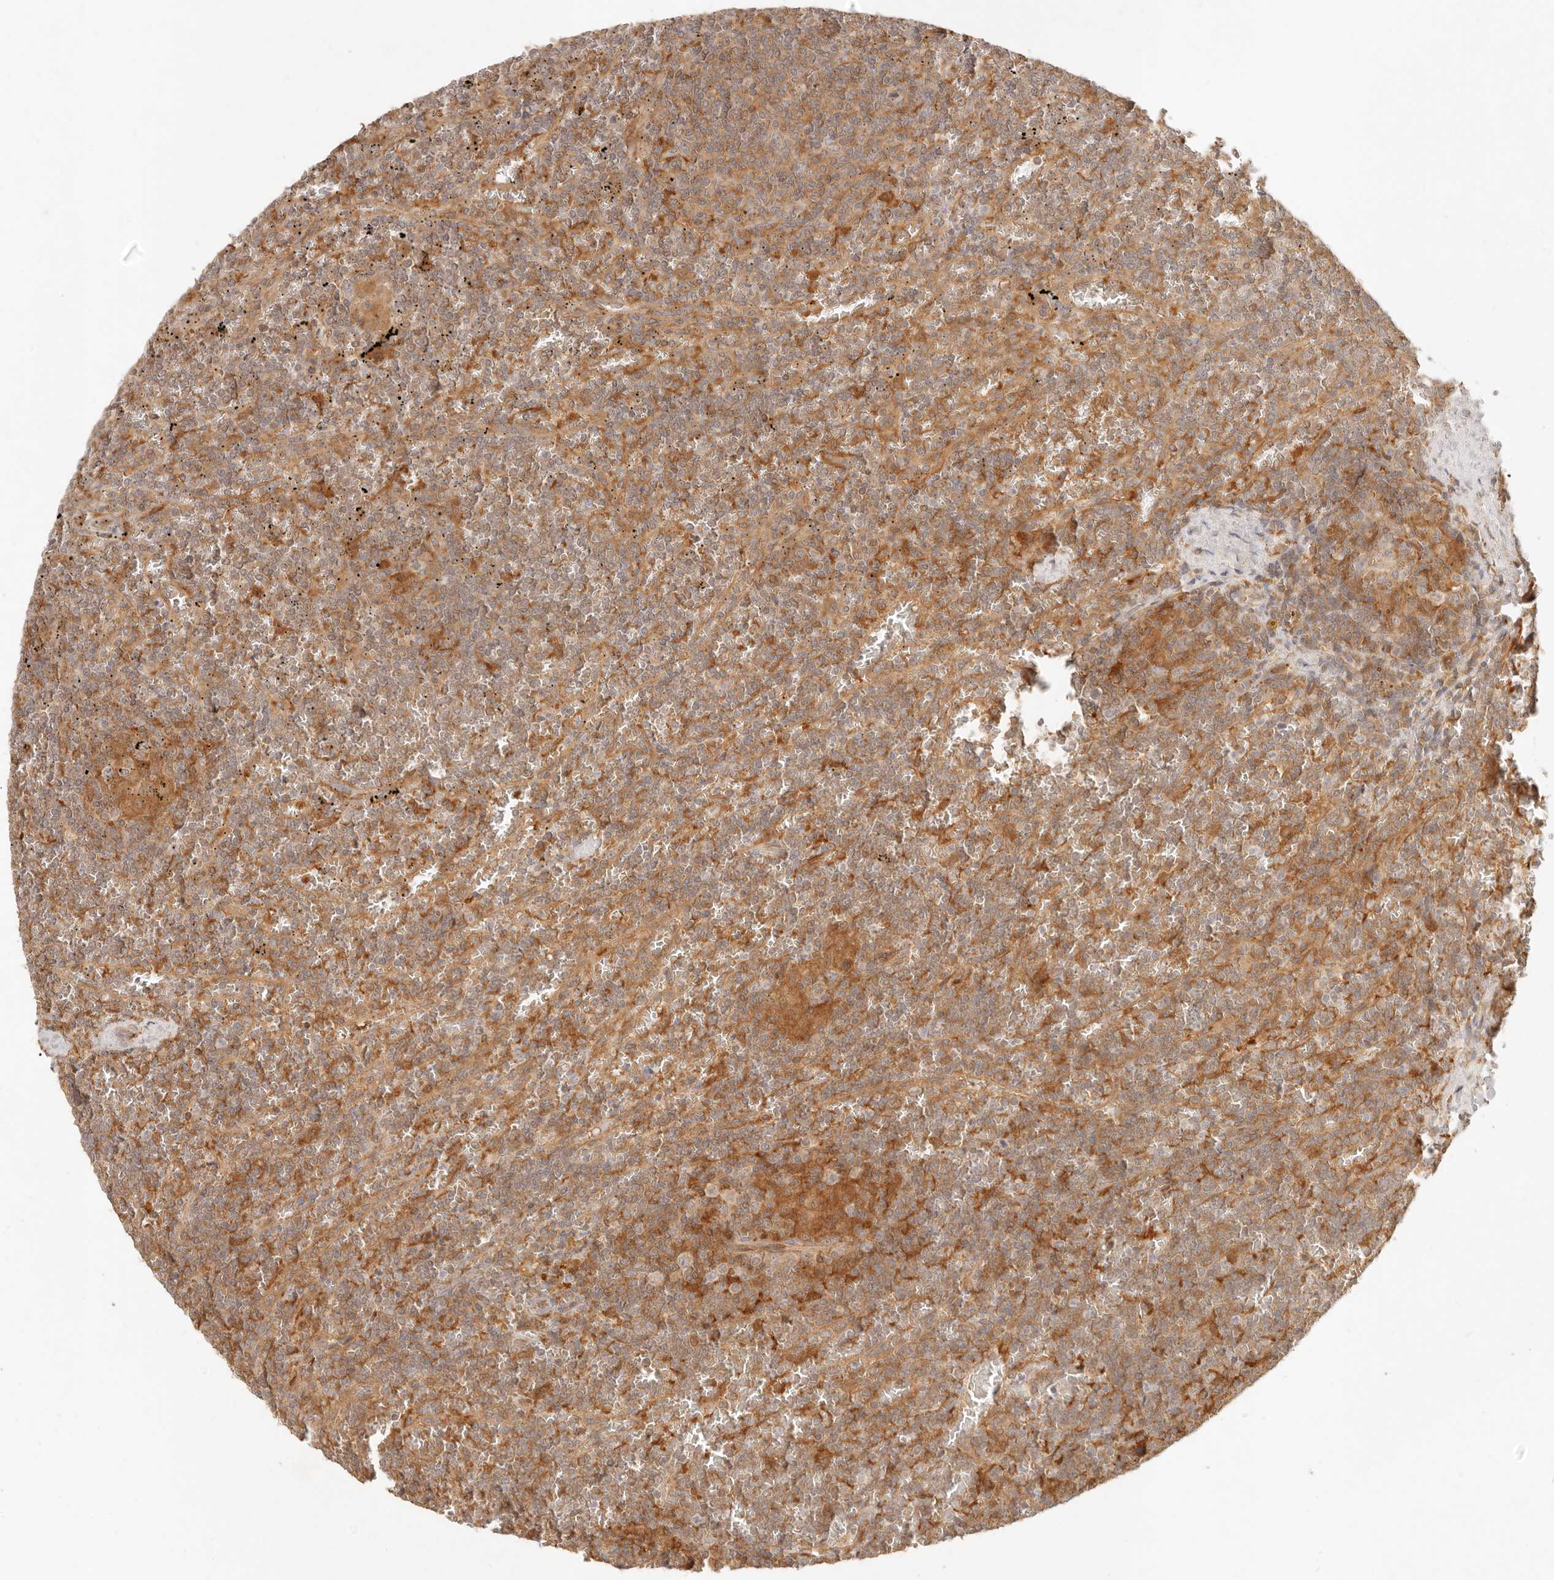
{"staining": {"intensity": "moderate", "quantity": ">75%", "location": "cytoplasmic/membranous"}, "tissue": "lymphoma", "cell_type": "Tumor cells", "image_type": "cancer", "snomed": [{"axis": "morphology", "description": "Malignant lymphoma, non-Hodgkin's type, Low grade"}, {"axis": "topography", "description": "Spleen"}], "caption": "Immunohistochemistry (DAB (3,3'-diaminobenzidine)) staining of lymphoma exhibits moderate cytoplasmic/membranous protein positivity in approximately >75% of tumor cells.", "gene": "NECAP2", "patient": {"sex": "female", "age": 19}}